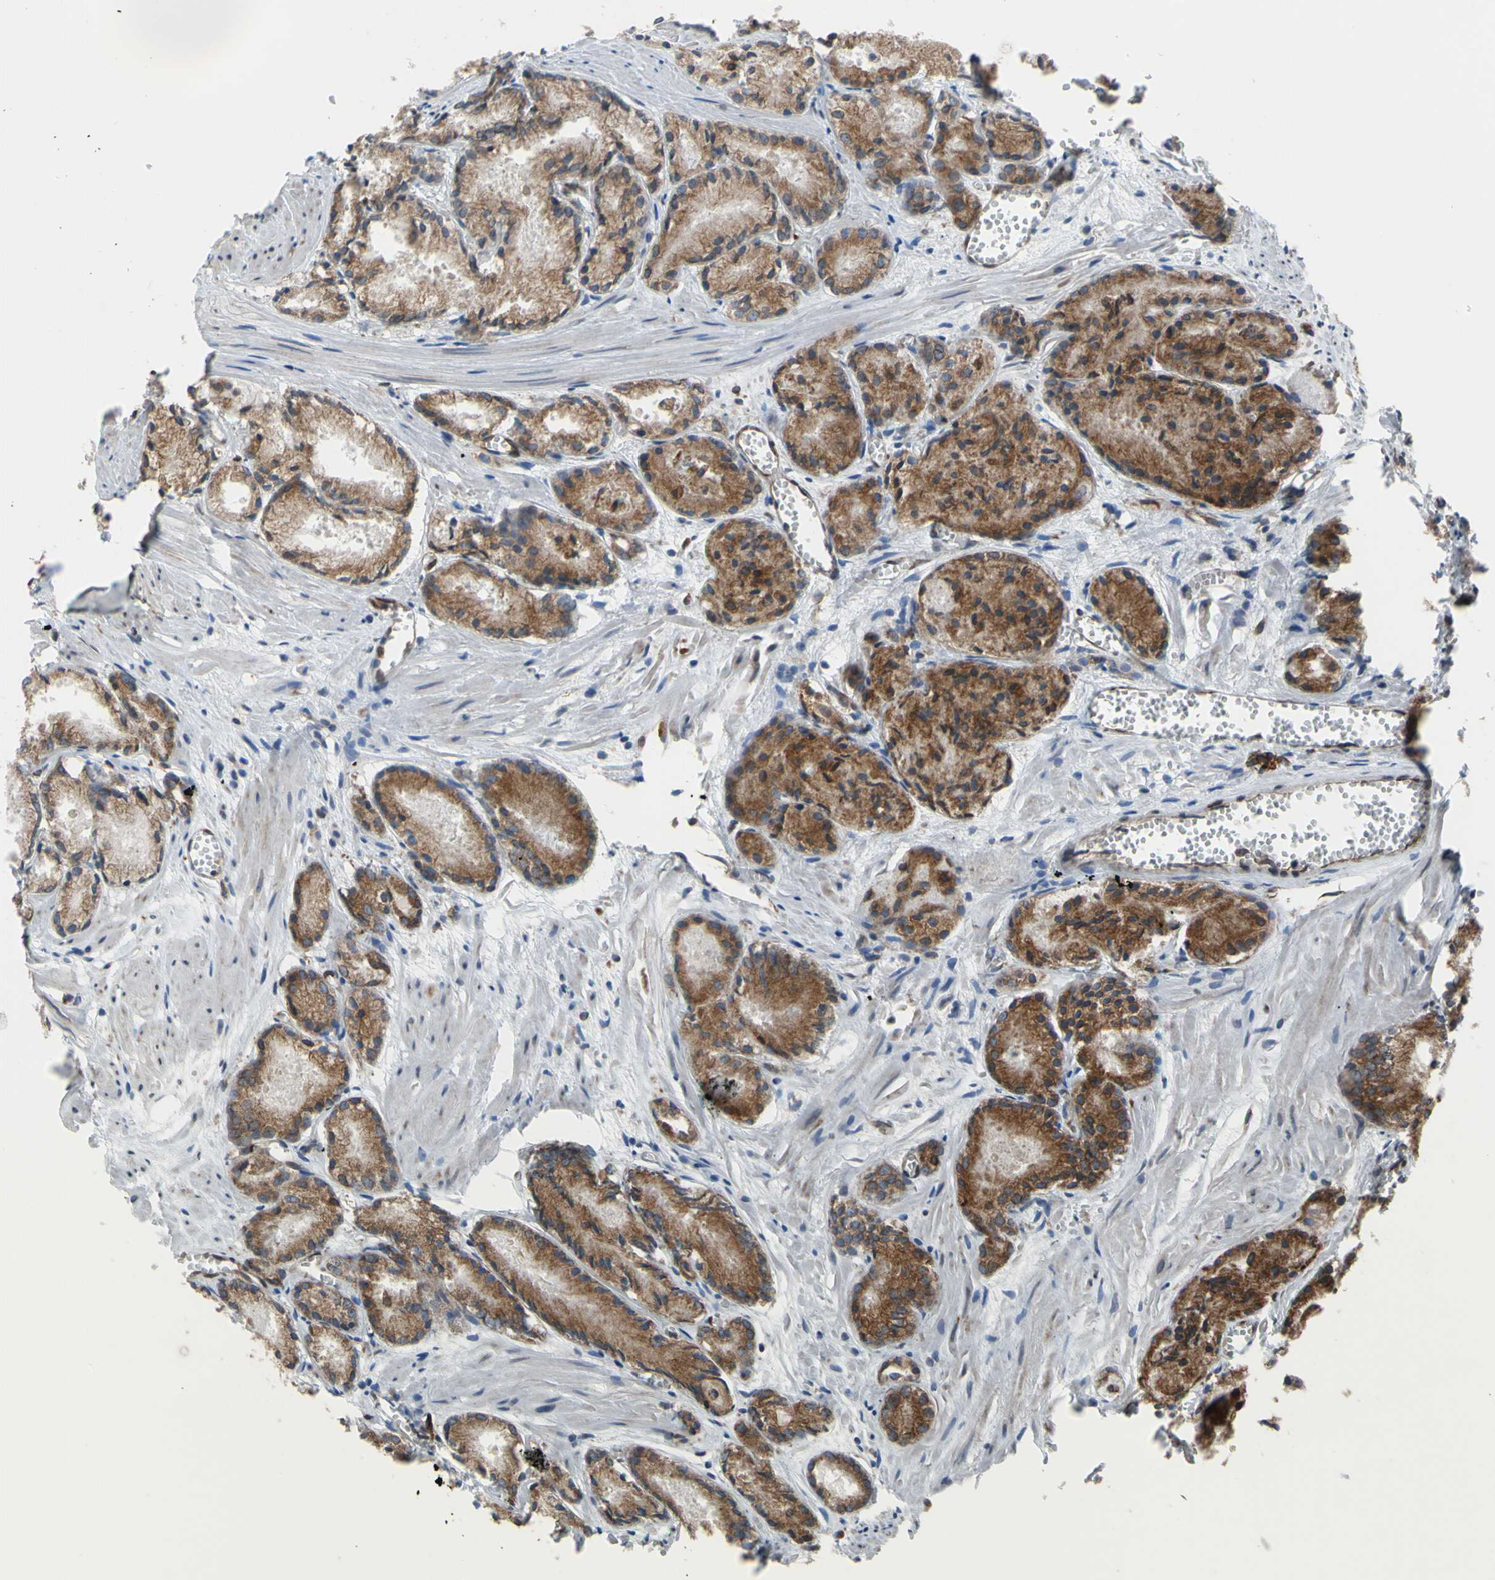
{"staining": {"intensity": "moderate", "quantity": "25%-75%", "location": "cytoplasmic/membranous"}, "tissue": "prostate cancer", "cell_type": "Tumor cells", "image_type": "cancer", "snomed": [{"axis": "morphology", "description": "Adenocarcinoma, Low grade"}, {"axis": "topography", "description": "Prostate"}], "caption": "Immunohistochemical staining of prostate adenocarcinoma (low-grade) displays medium levels of moderate cytoplasmic/membranous staining in approximately 25%-75% of tumor cells.", "gene": "MGST2", "patient": {"sex": "male", "age": 72}}